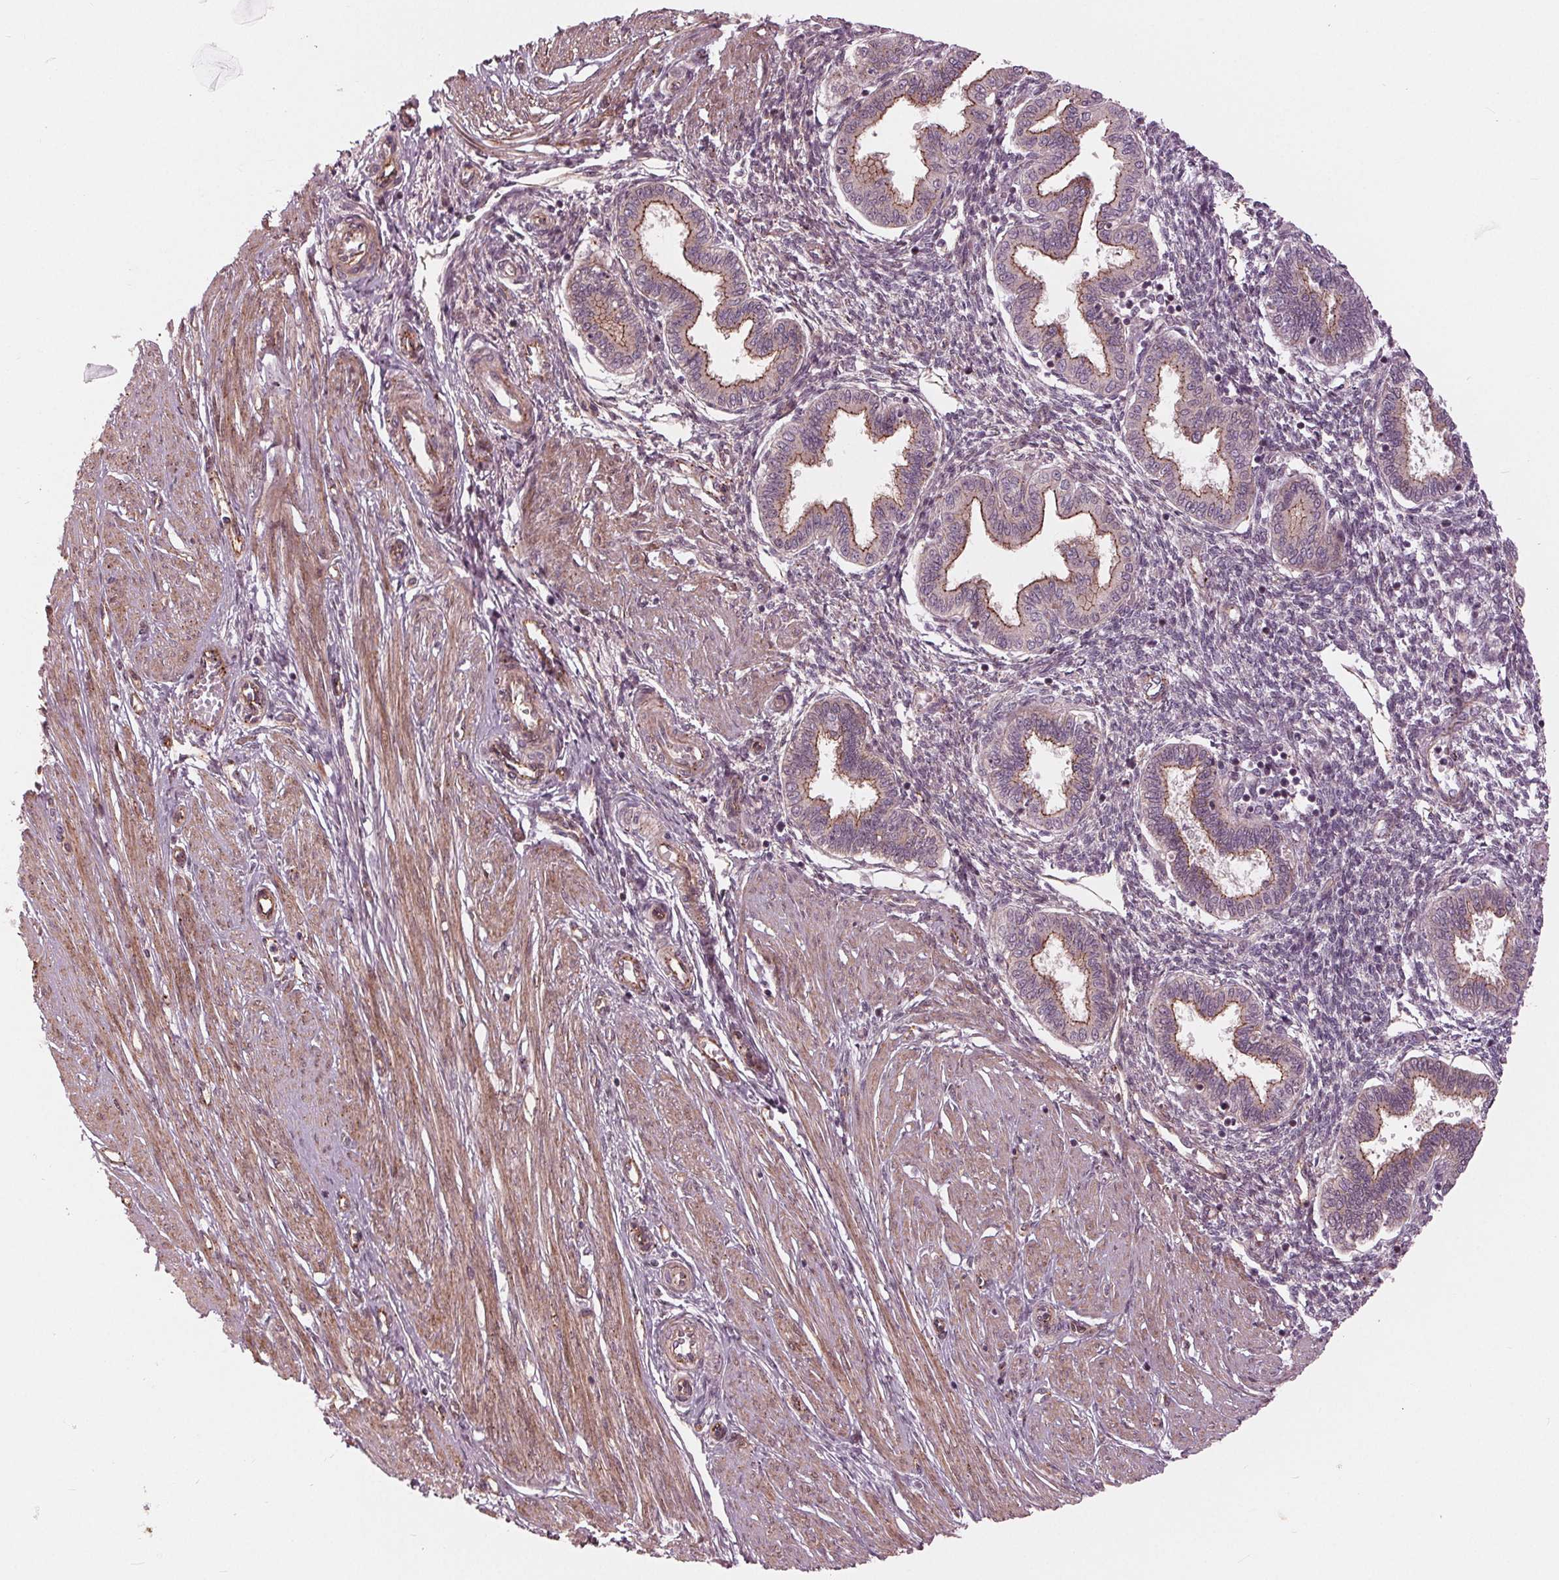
{"staining": {"intensity": "negative", "quantity": "none", "location": "none"}, "tissue": "endometrium", "cell_type": "Cells in endometrial stroma", "image_type": "normal", "snomed": [{"axis": "morphology", "description": "Normal tissue, NOS"}, {"axis": "topography", "description": "Endometrium"}], "caption": "The histopathology image demonstrates no significant staining in cells in endometrial stroma of endometrium.", "gene": "TXNIP", "patient": {"sex": "female", "age": 33}}